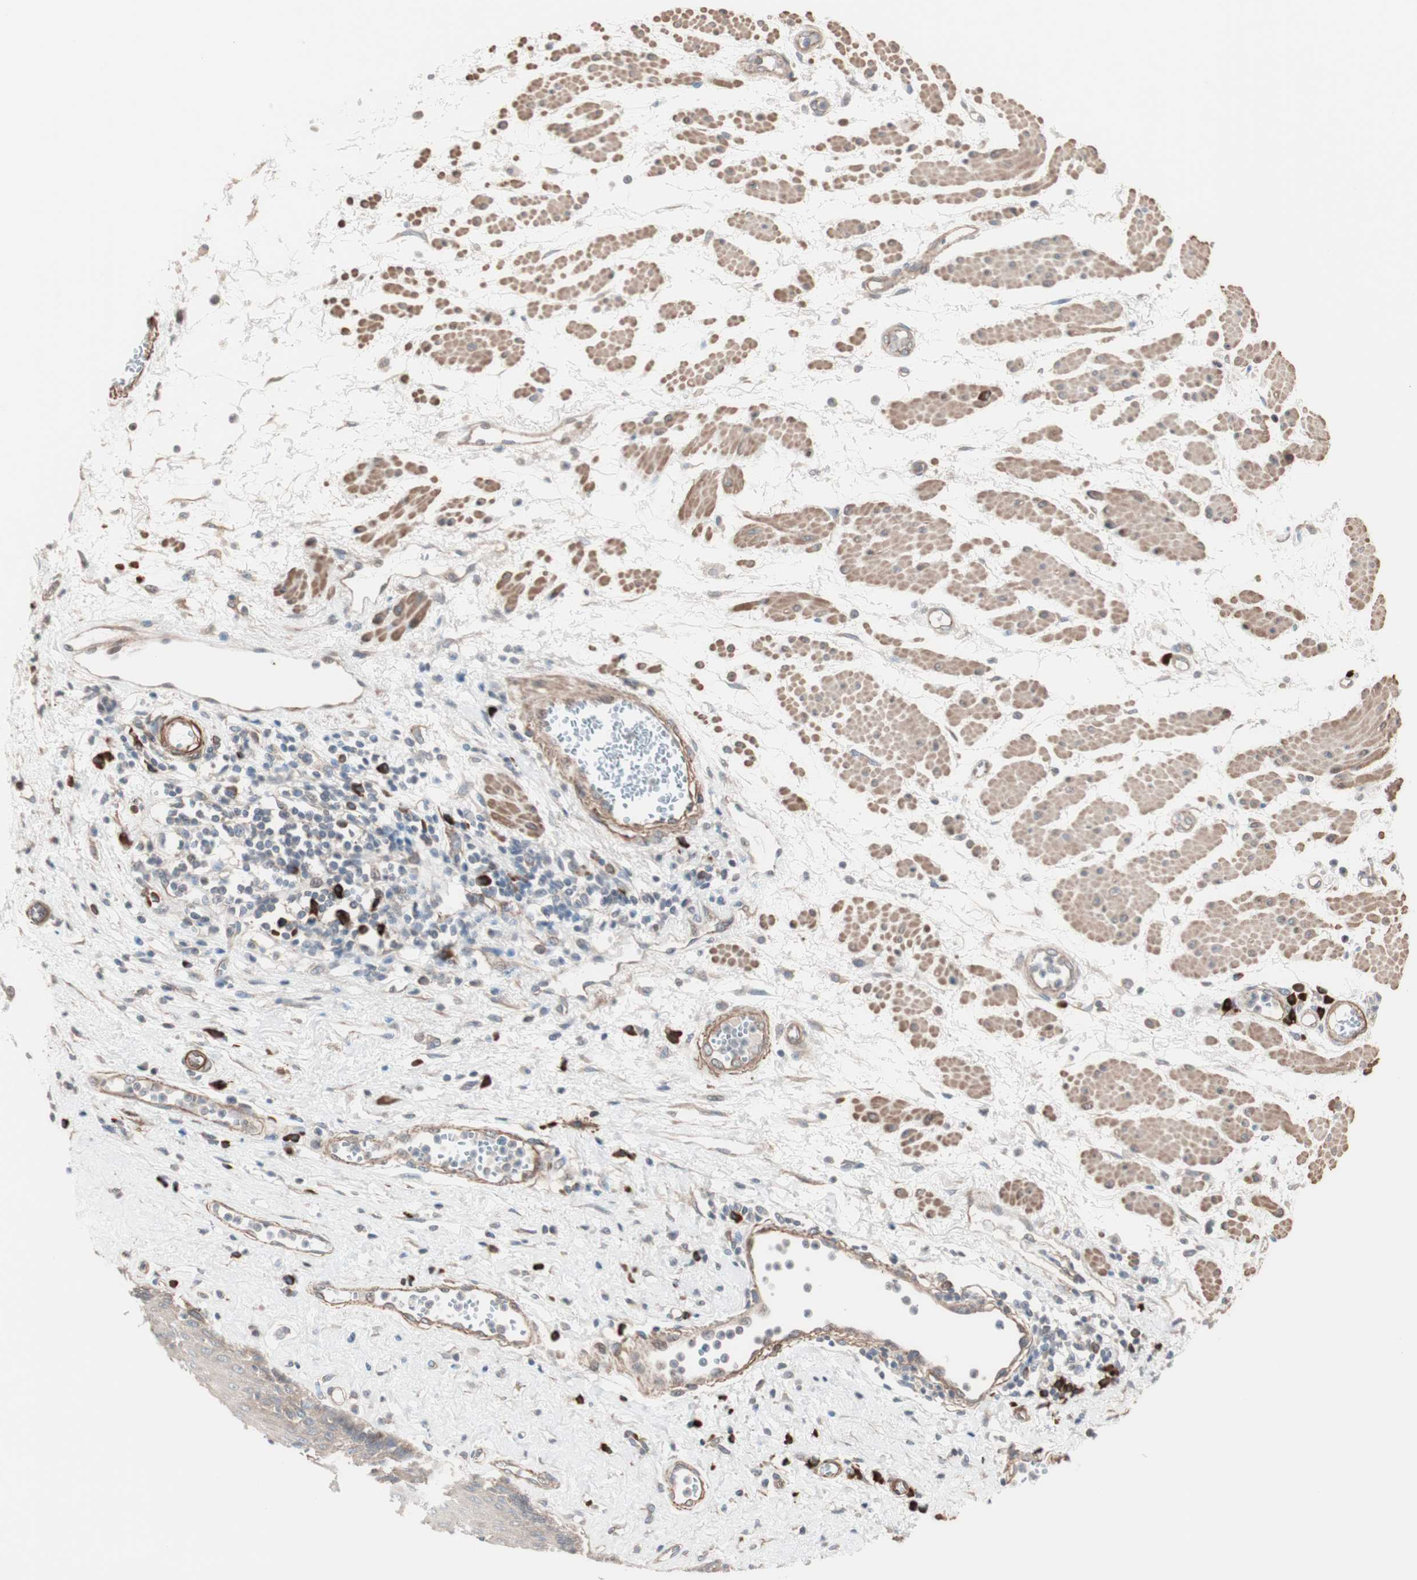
{"staining": {"intensity": "weak", "quantity": ">75%", "location": "cytoplasmic/membranous"}, "tissue": "esophagus", "cell_type": "Squamous epithelial cells", "image_type": "normal", "snomed": [{"axis": "morphology", "description": "Normal tissue, NOS"}, {"axis": "morphology", "description": "Squamous cell carcinoma, NOS"}, {"axis": "topography", "description": "Esophagus"}], "caption": "Unremarkable esophagus reveals weak cytoplasmic/membranous expression in about >75% of squamous epithelial cells, visualized by immunohistochemistry.", "gene": "ALG5", "patient": {"sex": "male", "age": 65}}